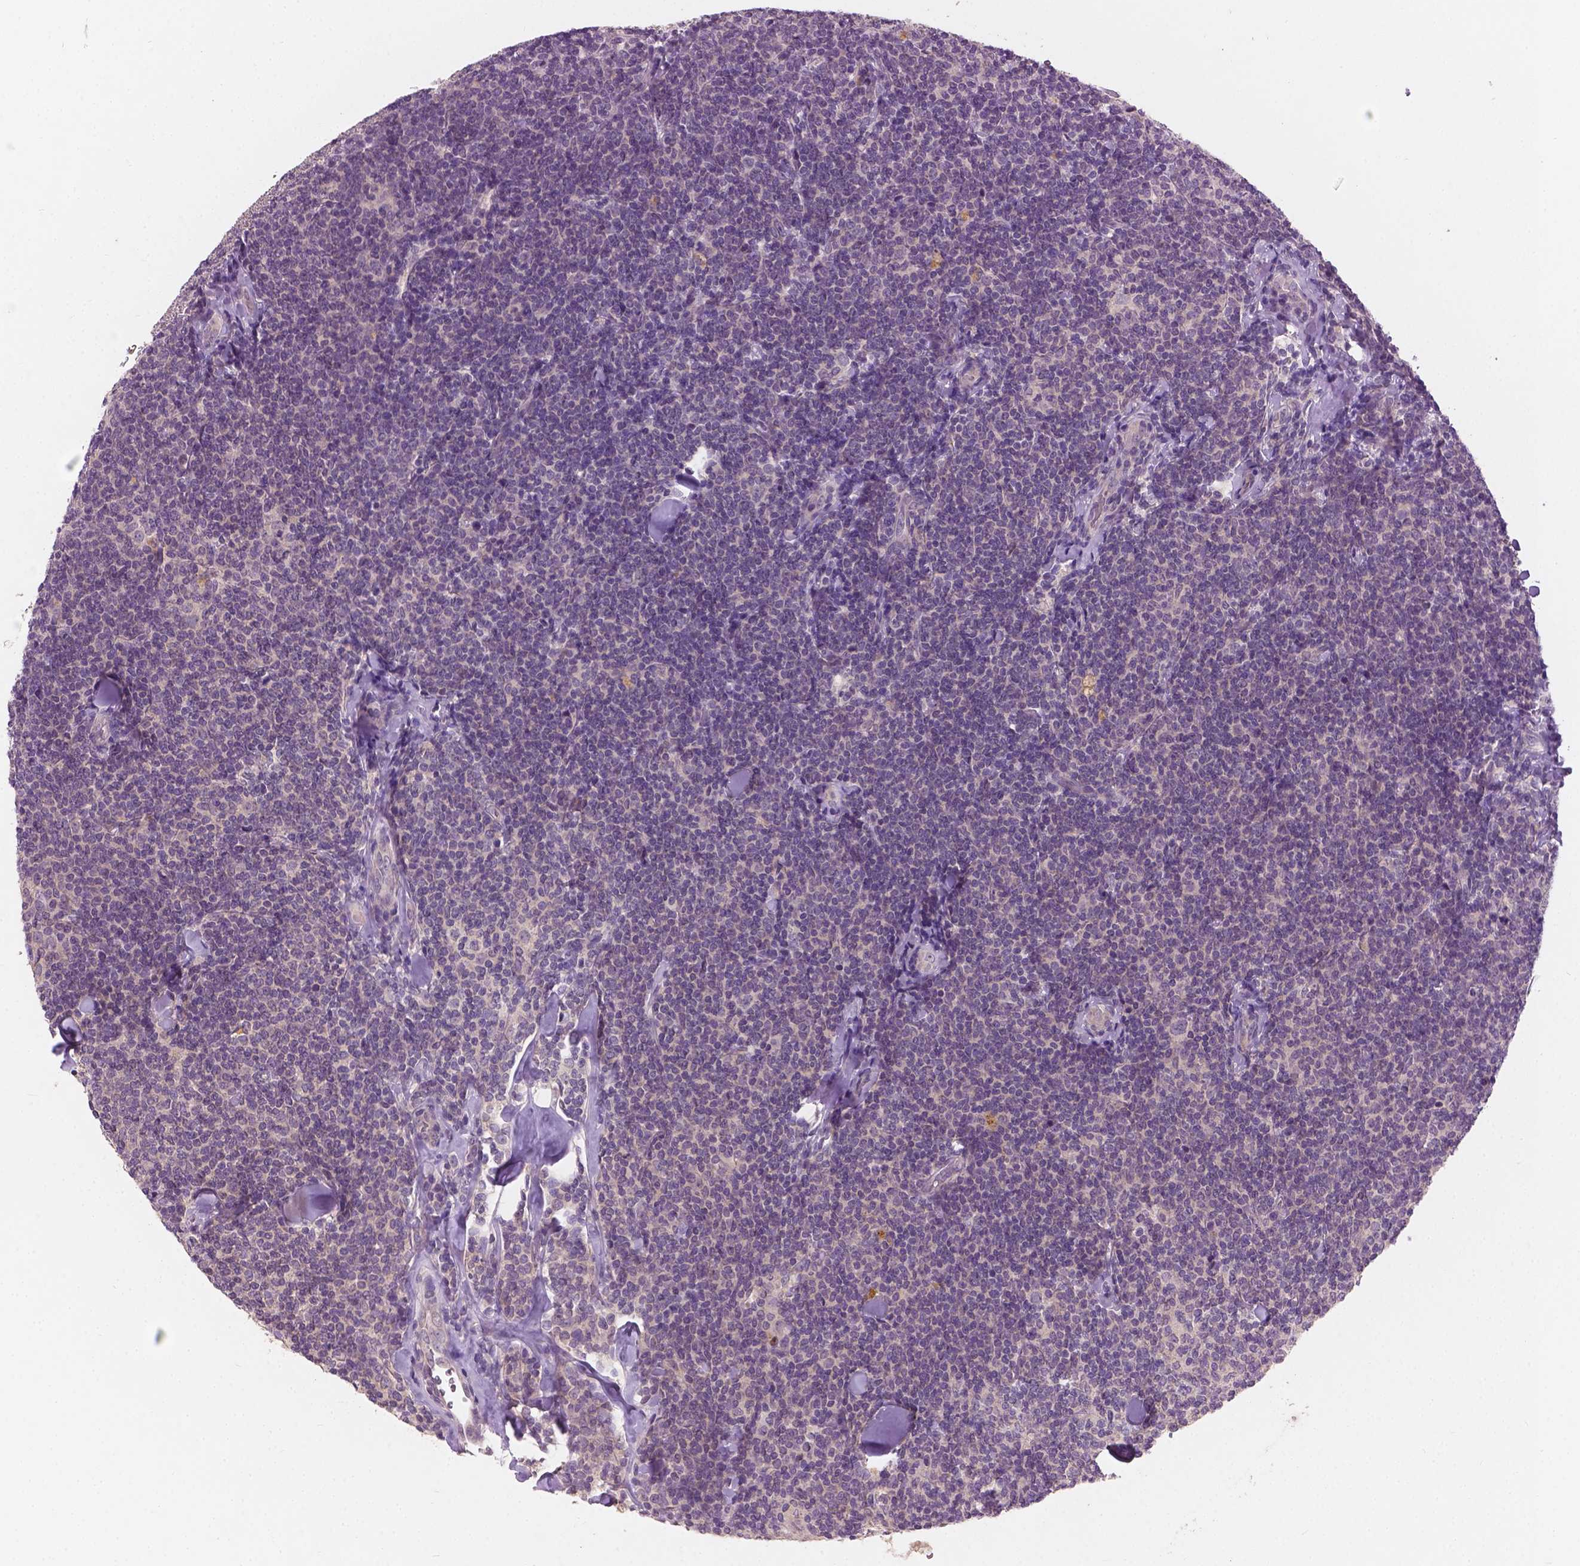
{"staining": {"intensity": "negative", "quantity": "none", "location": "none"}, "tissue": "lymphoma", "cell_type": "Tumor cells", "image_type": "cancer", "snomed": [{"axis": "morphology", "description": "Malignant lymphoma, non-Hodgkin's type, Low grade"}, {"axis": "topography", "description": "Lymph node"}], "caption": "This is a image of immunohistochemistry staining of lymphoma, which shows no positivity in tumor cells. Nuclei are stained in blue.", "gene": "KRT17", "patient": {"sex": "female", "age": 56}}